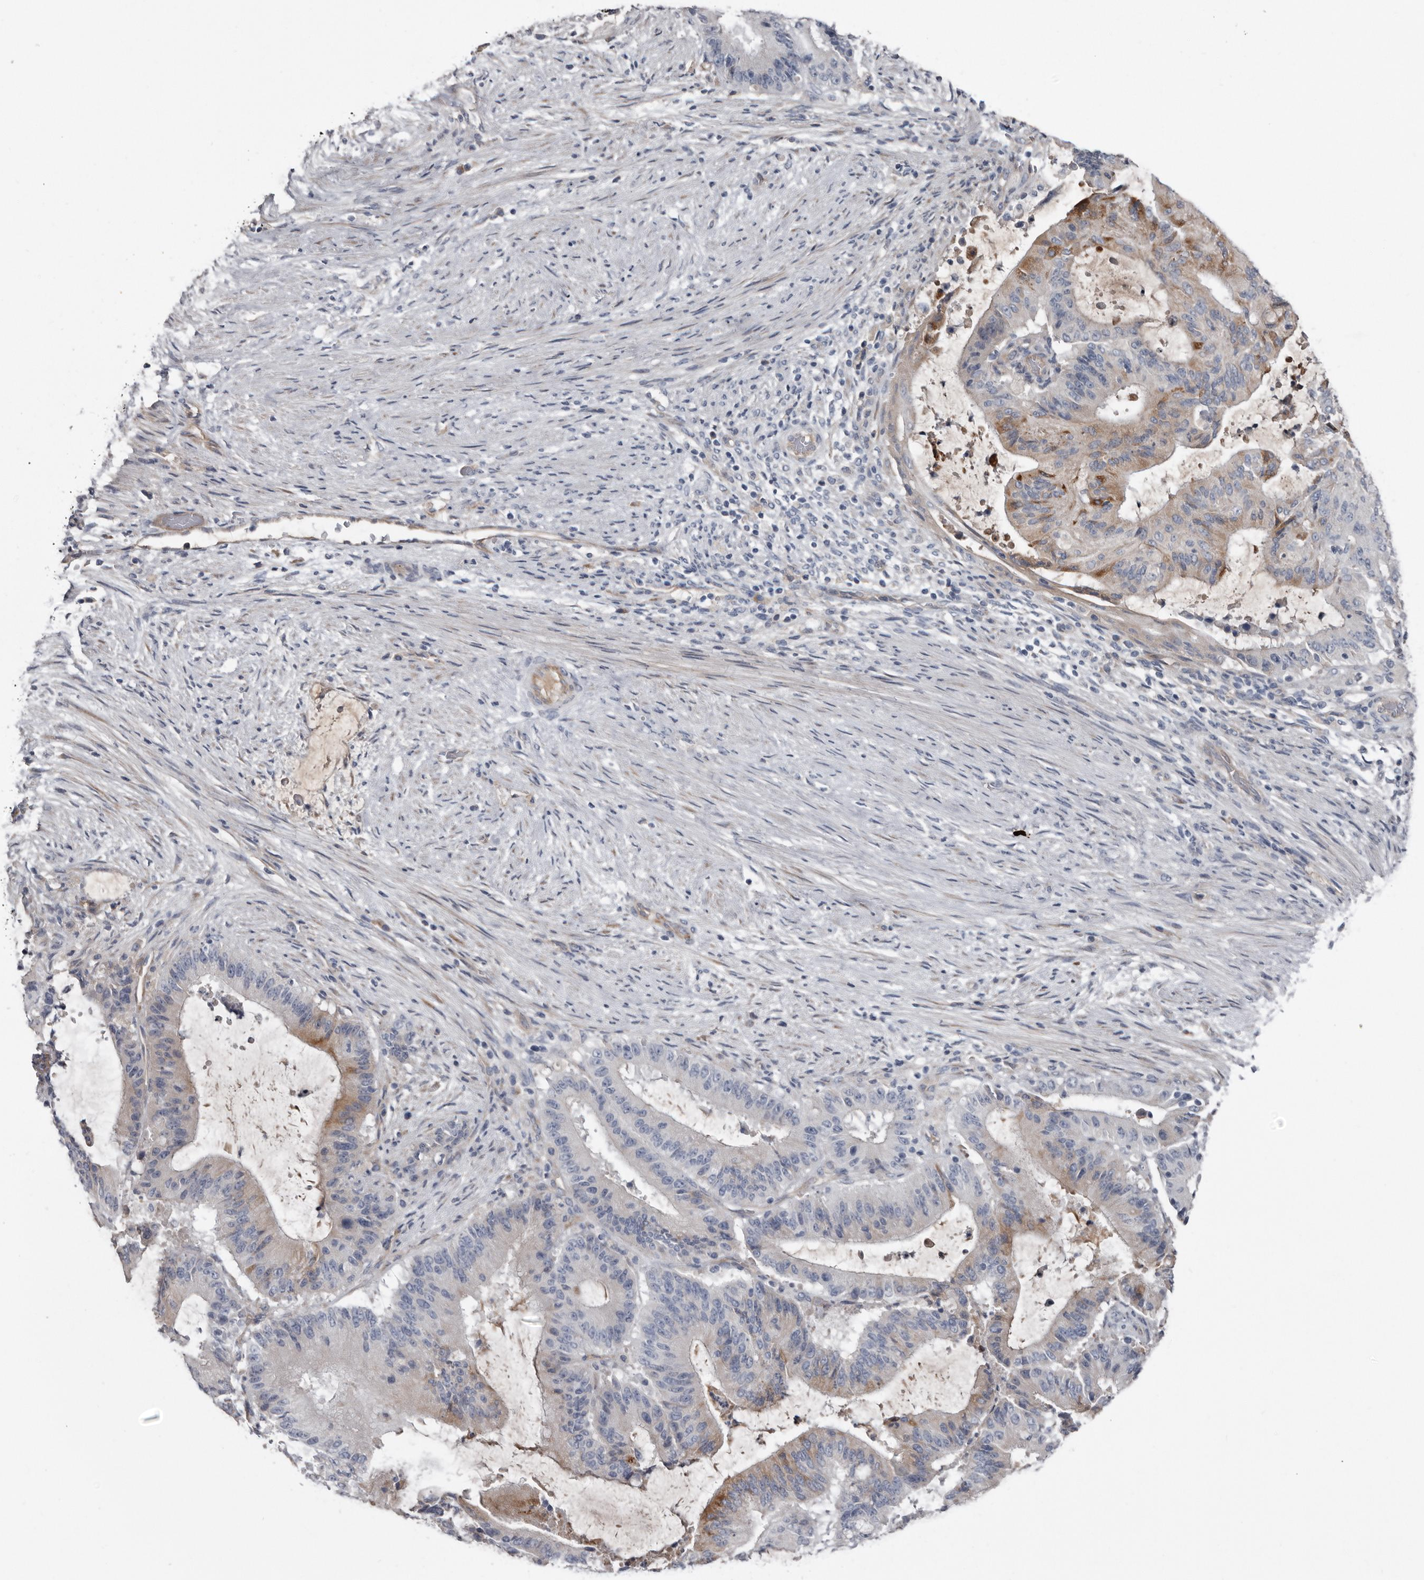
{"staining": {"intensity": "moderate", "quantity": "<25%", "location": "cytoplasmic/membranous"}, "tissue": "liver cancer", "cell_type": "Tumor cells", "image_type": "cancer", "snomed": [{"axis": "morphology", "description": "Normal tissue, NOS"}, {"axis": "morphology", "description": "Cholangiocarcinoma"}, {"axis": "topography", "description": "Liver"}, {"axis": "topography", "description": "Peripheral nerve tissue"}], "caption": "Moderate cytoplasmic/membranous protein expression is present in approximately <25% of tumor cells in liver cancer.", "gene": "ZNF114", "patient": {"sex": "female", "age": 73}}